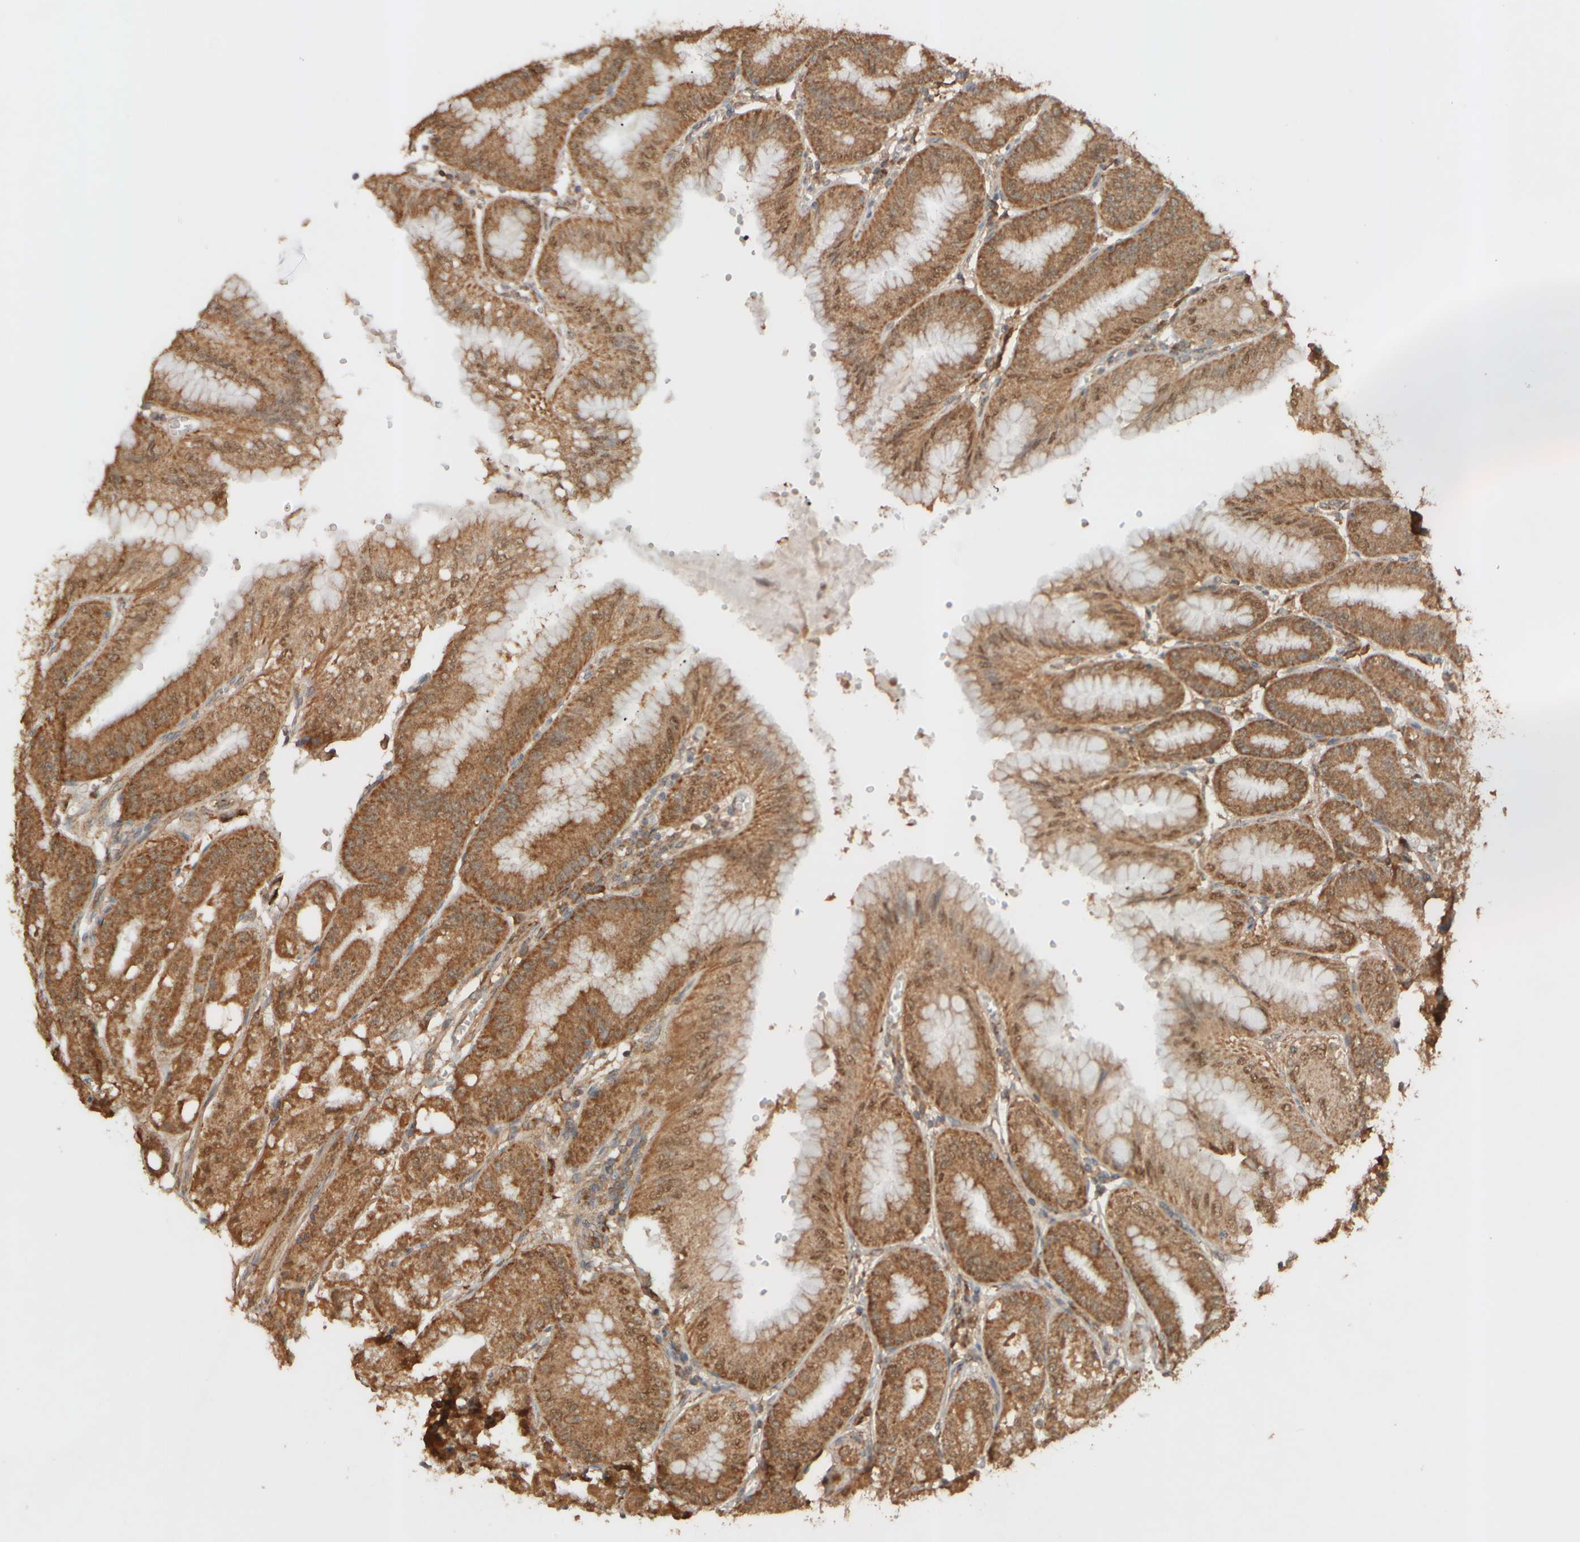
{"staining": {"intensity": "moderate", "quantity": ">75%", "location": "cytoplasmic/membranous"}, "tissue": "stomach", "cell_type": "Glandular cells", "image_type": "normal", "snomed": [{"axis": "morphology", "description": "Normal tissue, NOS"}, {"axis": "topography", "description": "Stomach, lower"}], "caption": "Protein positivity by IHC reveals moderate cytoplasmic/membranous staining in approximately >75% of glandular cells in benign stomach. The staining was performed using DAB (3,3'-diaminobenzidine) to visualize the protein expression in brown, while the nuclei were stained in blue with hematoxylin (Magnification: 20x).", "gene": "EIF2B3", "patient": {"sex": "male", "age": 71}}